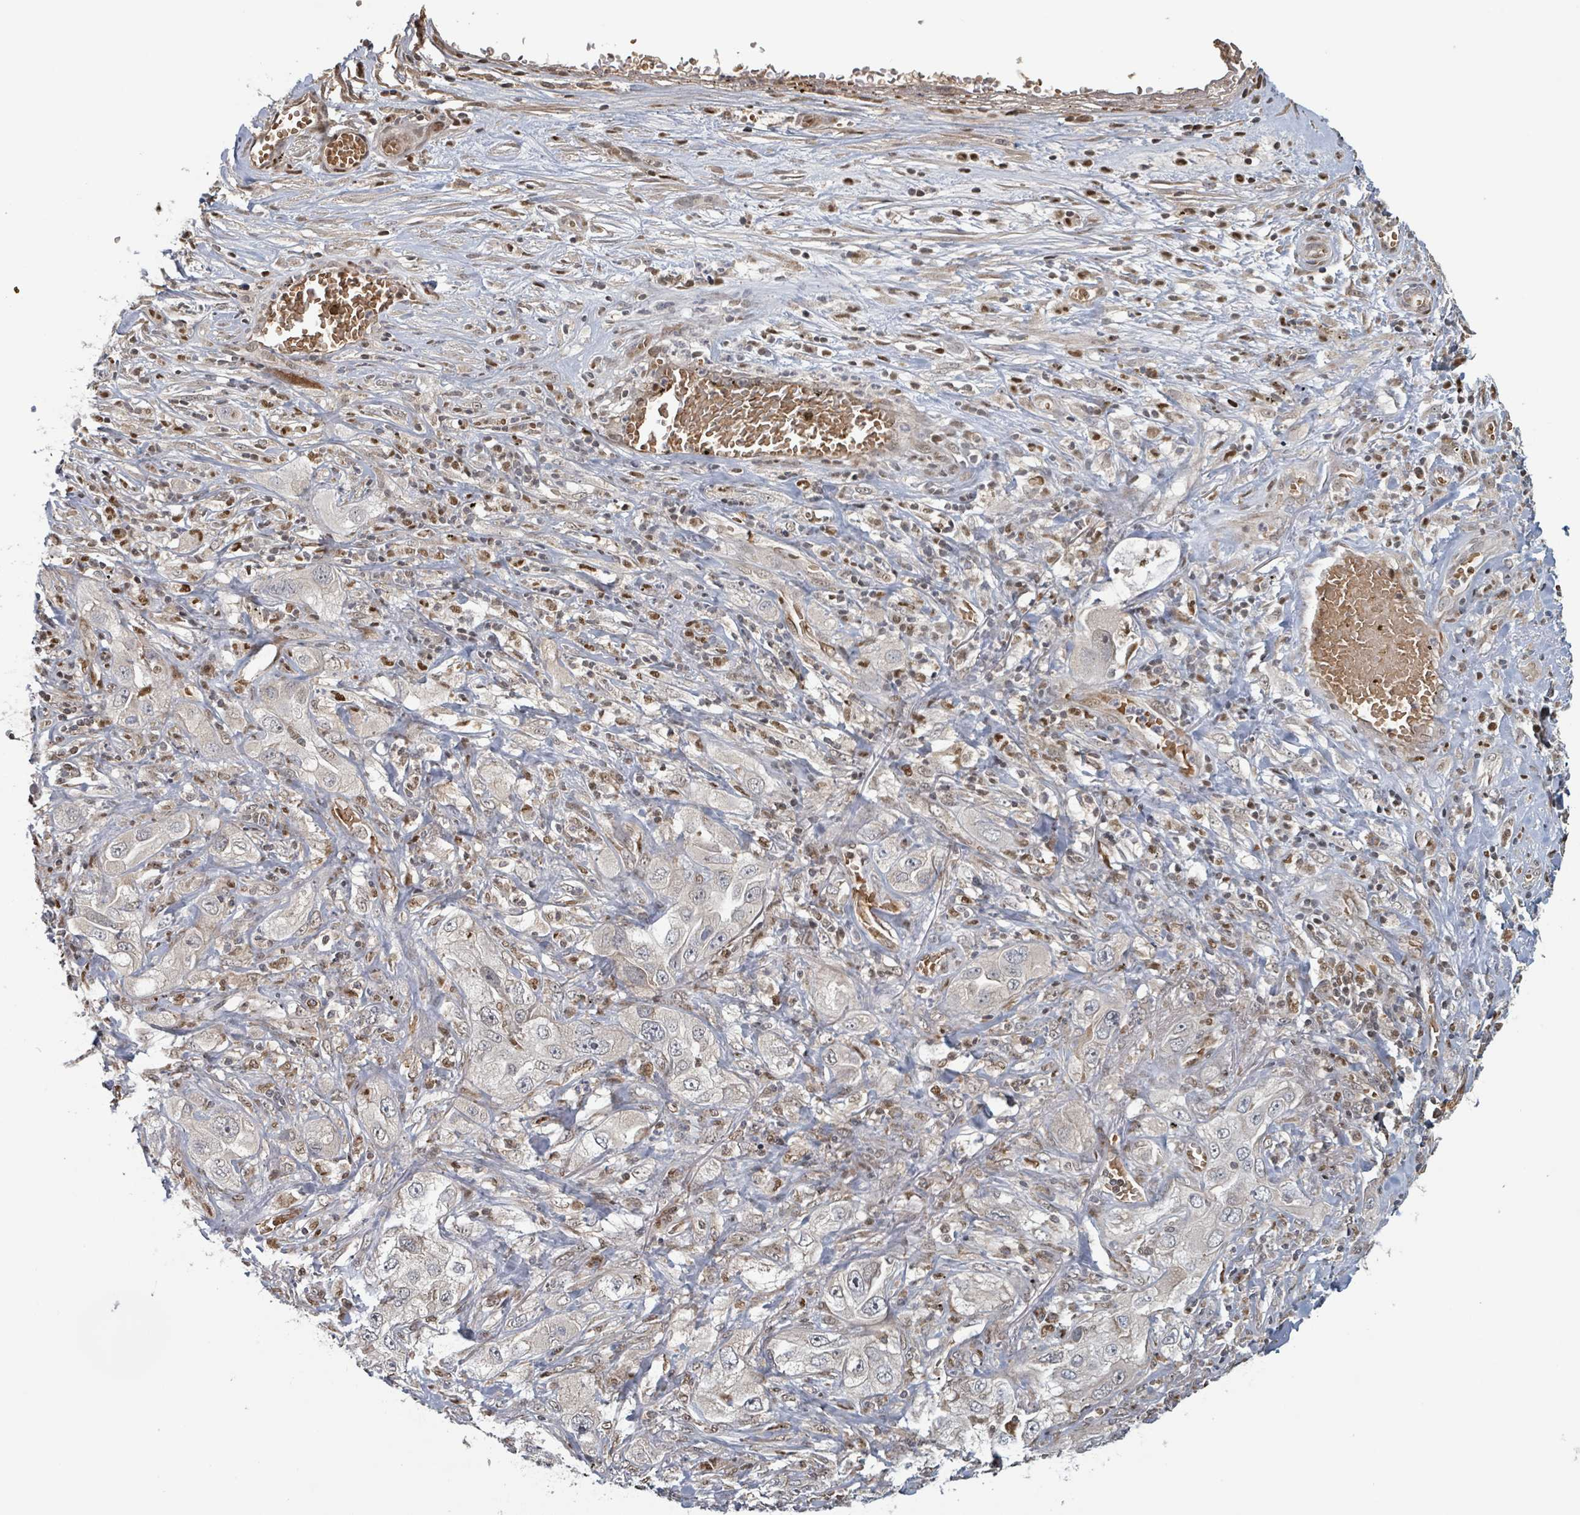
{"staining": {"intensity": "negative", "quantity": "none", "location": "none"}, "tissue": "lung cancer", "cell_type": "Tumor cells", "image_type": "cancer", "snomed": [{"axis": "morphology", "description": "Squamous cell carcinoma, NOS"}, {"axis": "topography", "description": "Lung"}], "caption": "High magnification brightfield microscopy of lung cancer stained with DAB (3,3'-diaminobenzidine) (brown) and counterstained with hematoxylin (blue): tumor cells show no significant expression.", "gene": "HIVEP1", "patient": {"sex": "female", "age": 69}}